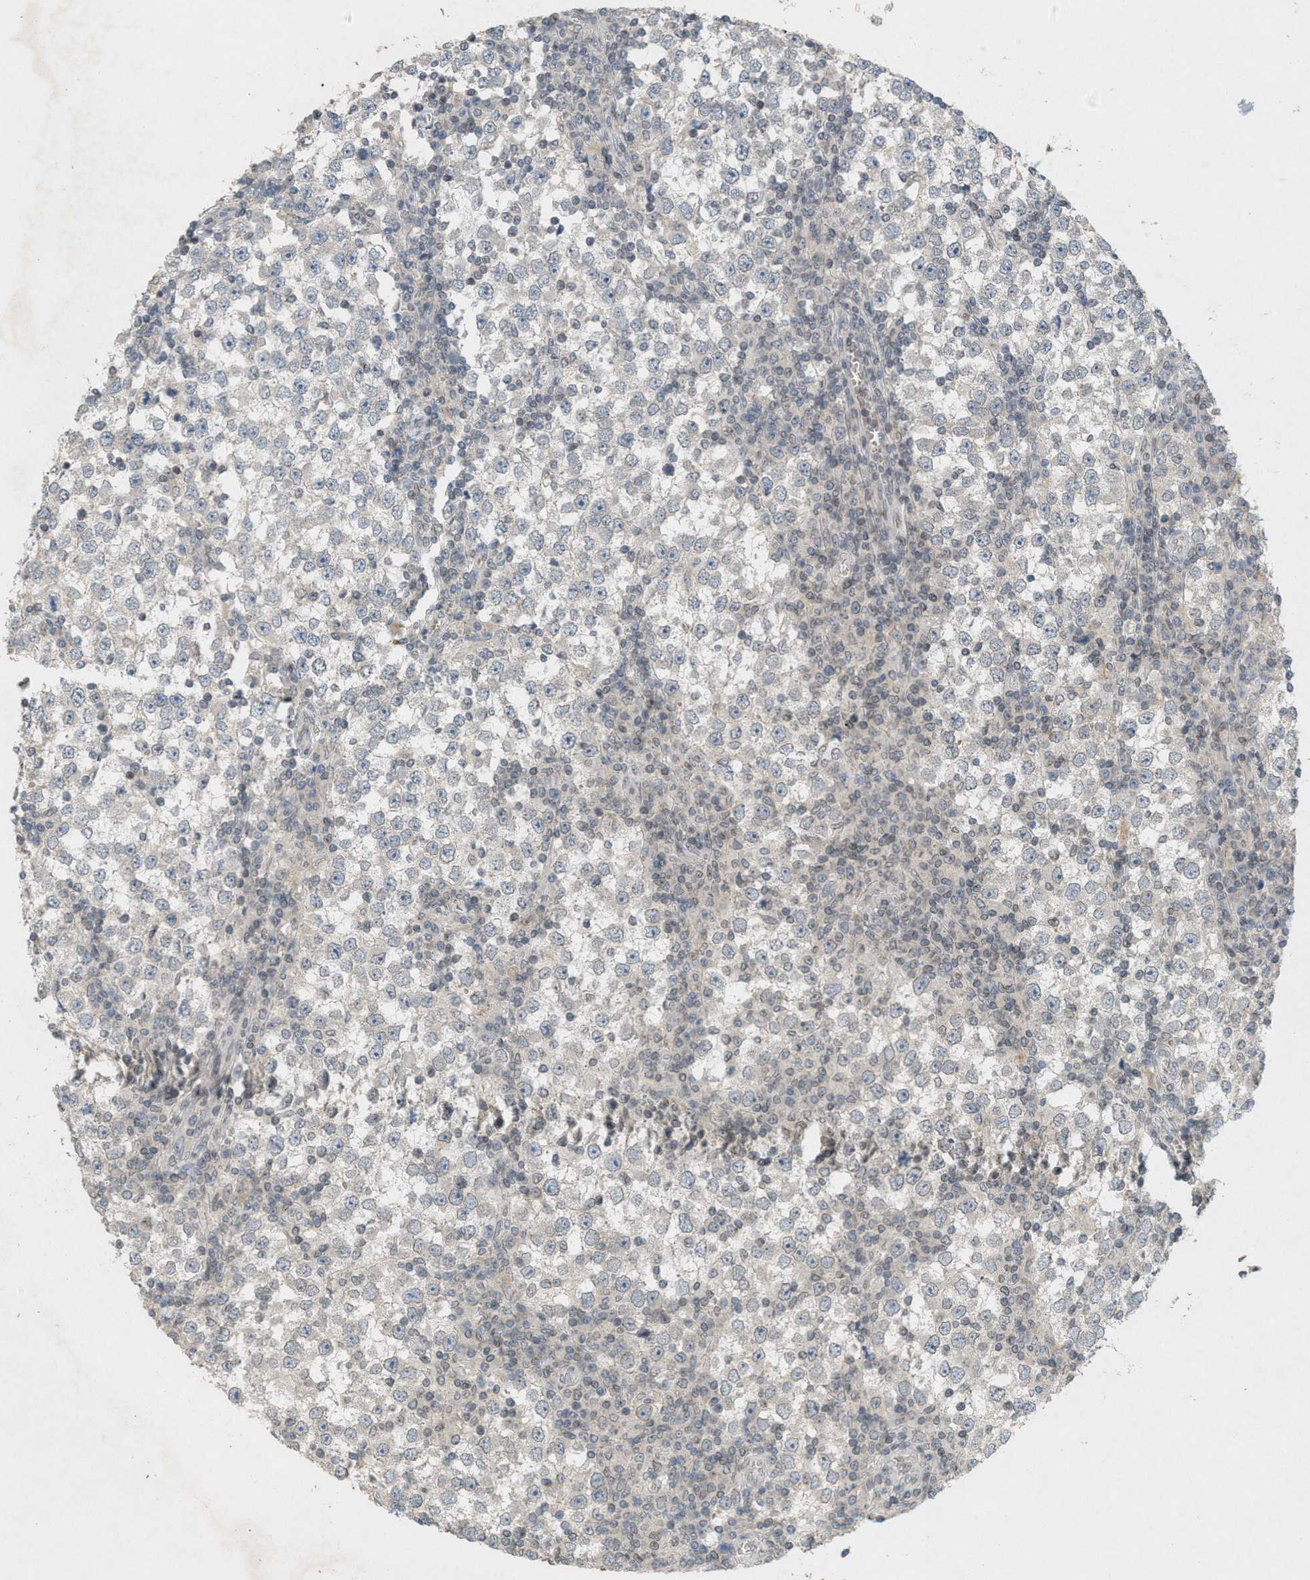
{"staining": {"intensity": "negative", "quantity": "none", "location": "none"}, "tissue": "testis cancer", "cell_type": "Tumor cells", "image_type": "cancer", "snomed": [{"axis": "morphology", "description": "Seminoma, NOS"}, {"axis": "topography", "description": "Testis"}], "caption": "An image of human testis cancer is negative for staining in tumor cells. The staining is performed using DAB (3,3'-diaminobenzidine) brown chromogen with nuclei counter-stained in using hematoxylin.", "gene": "ABHD6", "patient": {"sex": "male", "age": 65}}